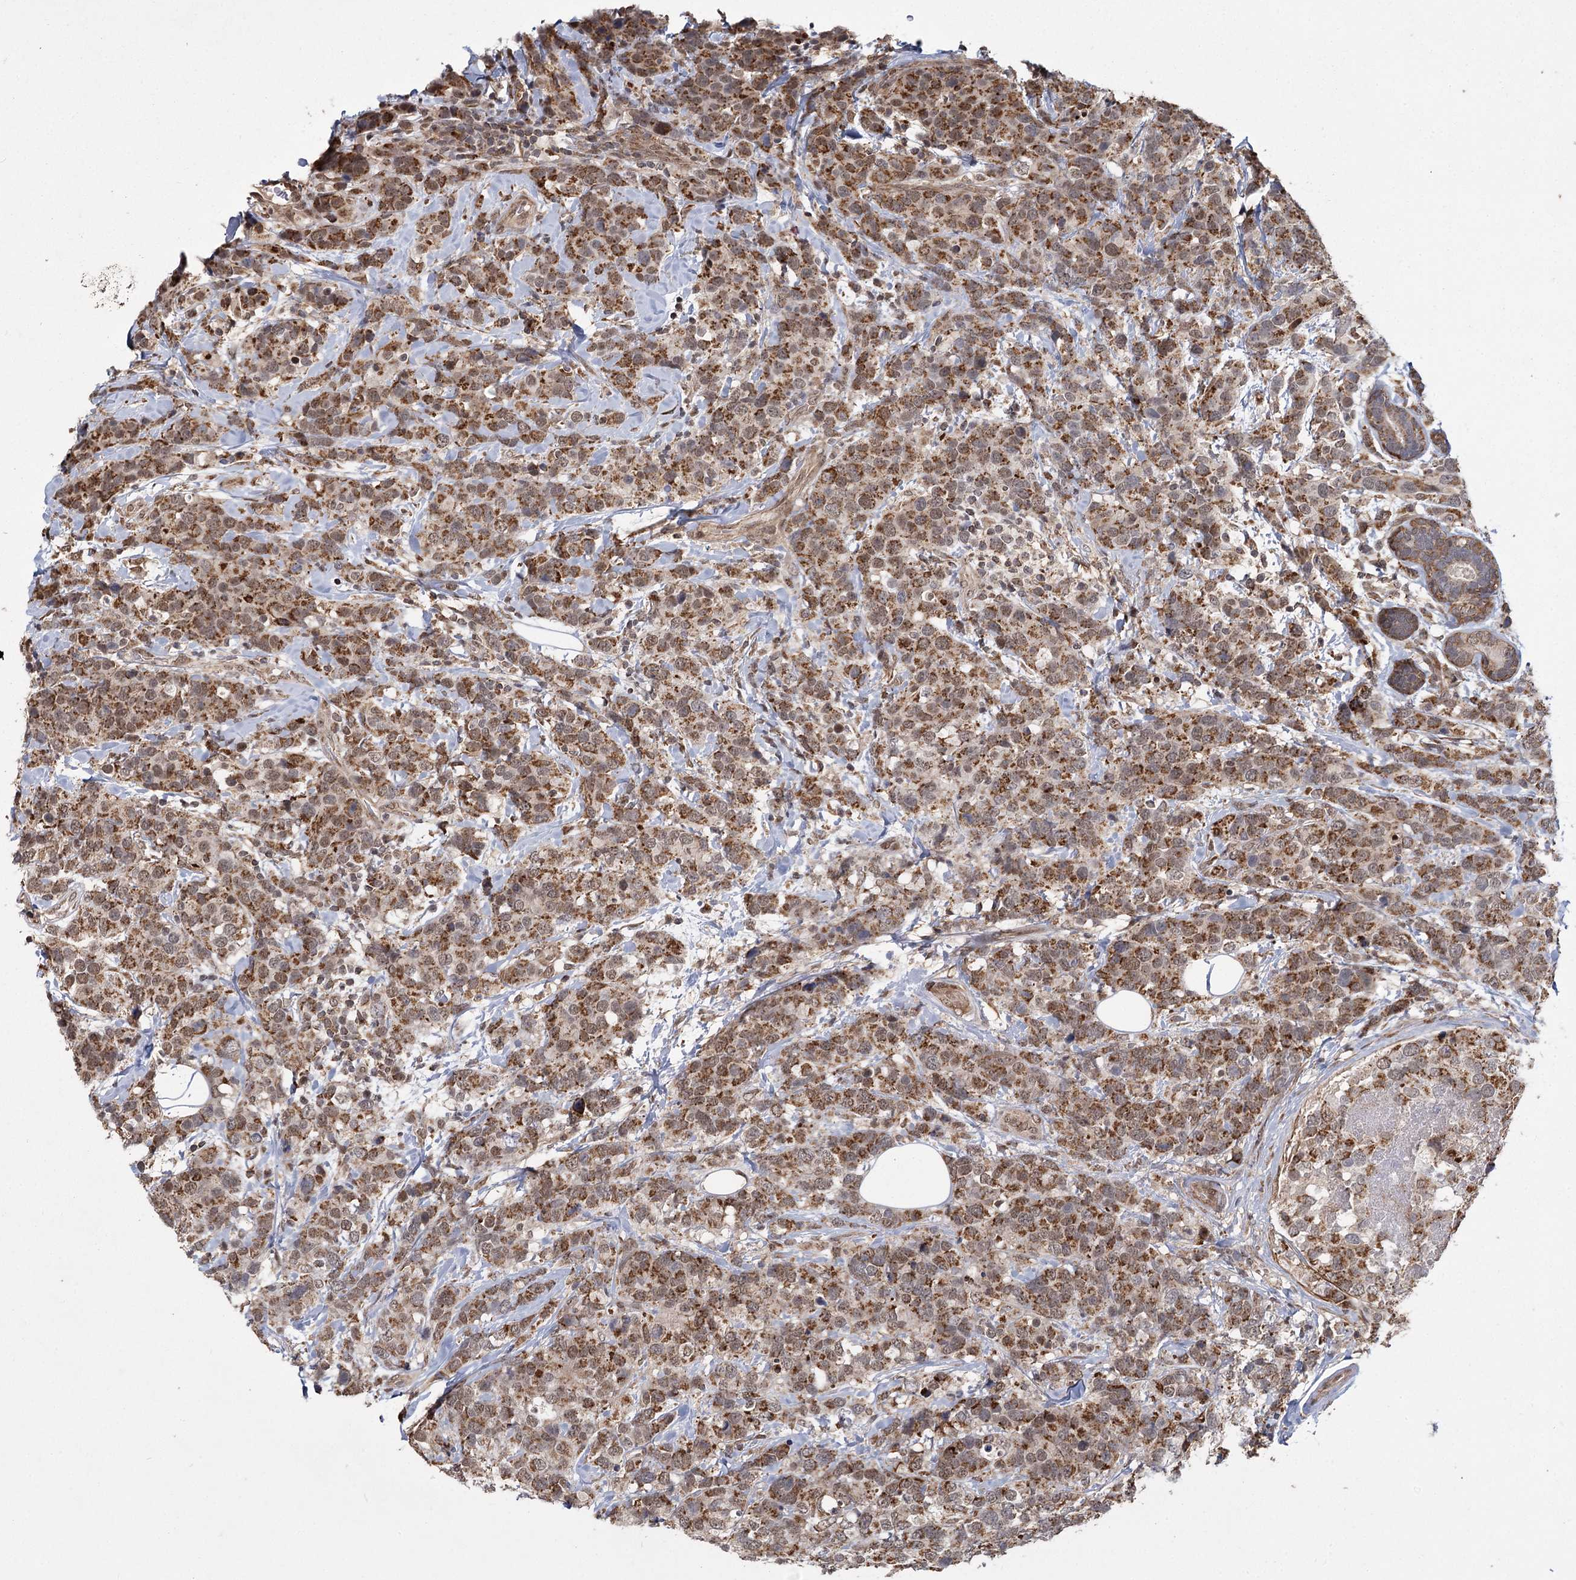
{"staining": {"intensity": "moderate", "quantity": ">75%", "location": "cytoplasmic/membranous"}, "tissue": "breast cancer", "cell_type": "Tumor cells", "image_type": "cancer", "snomed": [{"axis": "morphology", "description": "Lobular carcinoma"}, {"axis": "topography", "description": "Breast"}], "caption": "The micrograph demonstrates staining of lobular carcinoma (breast), revealing moderate cytoplasmic/membranous protein expression (brown color) within tumor cells.", "gene": "ZCCHC24", "patient": {"sex": "female", "age": 59}}